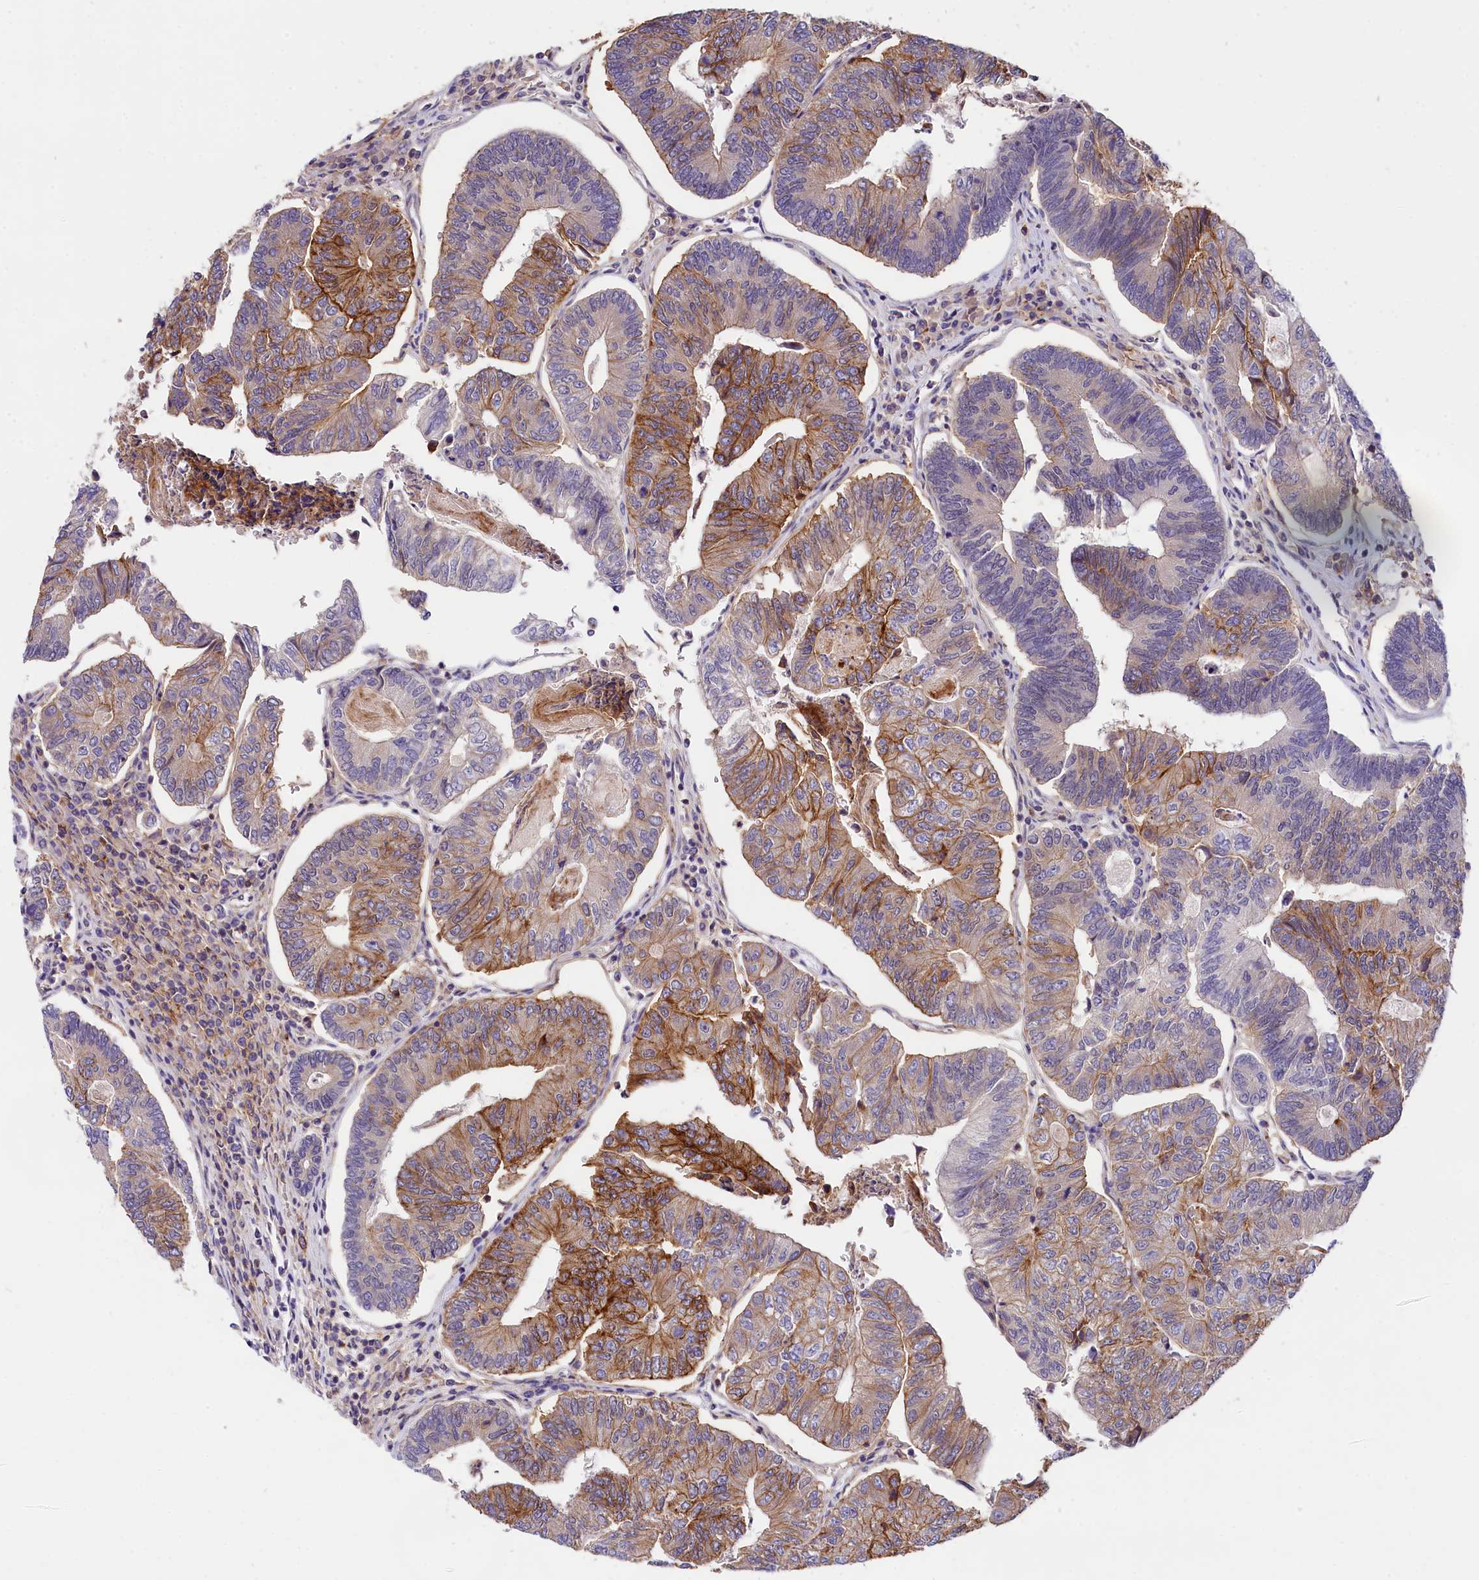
{"staining": {"intensity": "moderate", "quantity": "25%-75%", "location": "cytoplasmic/membranous"}, "tissue": "colorectal cancer", "cell_type": "Tumor cells", "image_type": "cancer", "snomed": [{"axis": "morphology", "description": "Adenocarcinoma, NOS"}, {"axis": "topography", "description": "Colon"}], "caption": "This is a photomicrograph of IHC staining of colorectal cancer (adenocarcinoma), which shows moderate expression in the cytoplasmic/membranous of tumor cells.", "gene": "OAS3", "patient": {"sex": "female", "age": 67}}